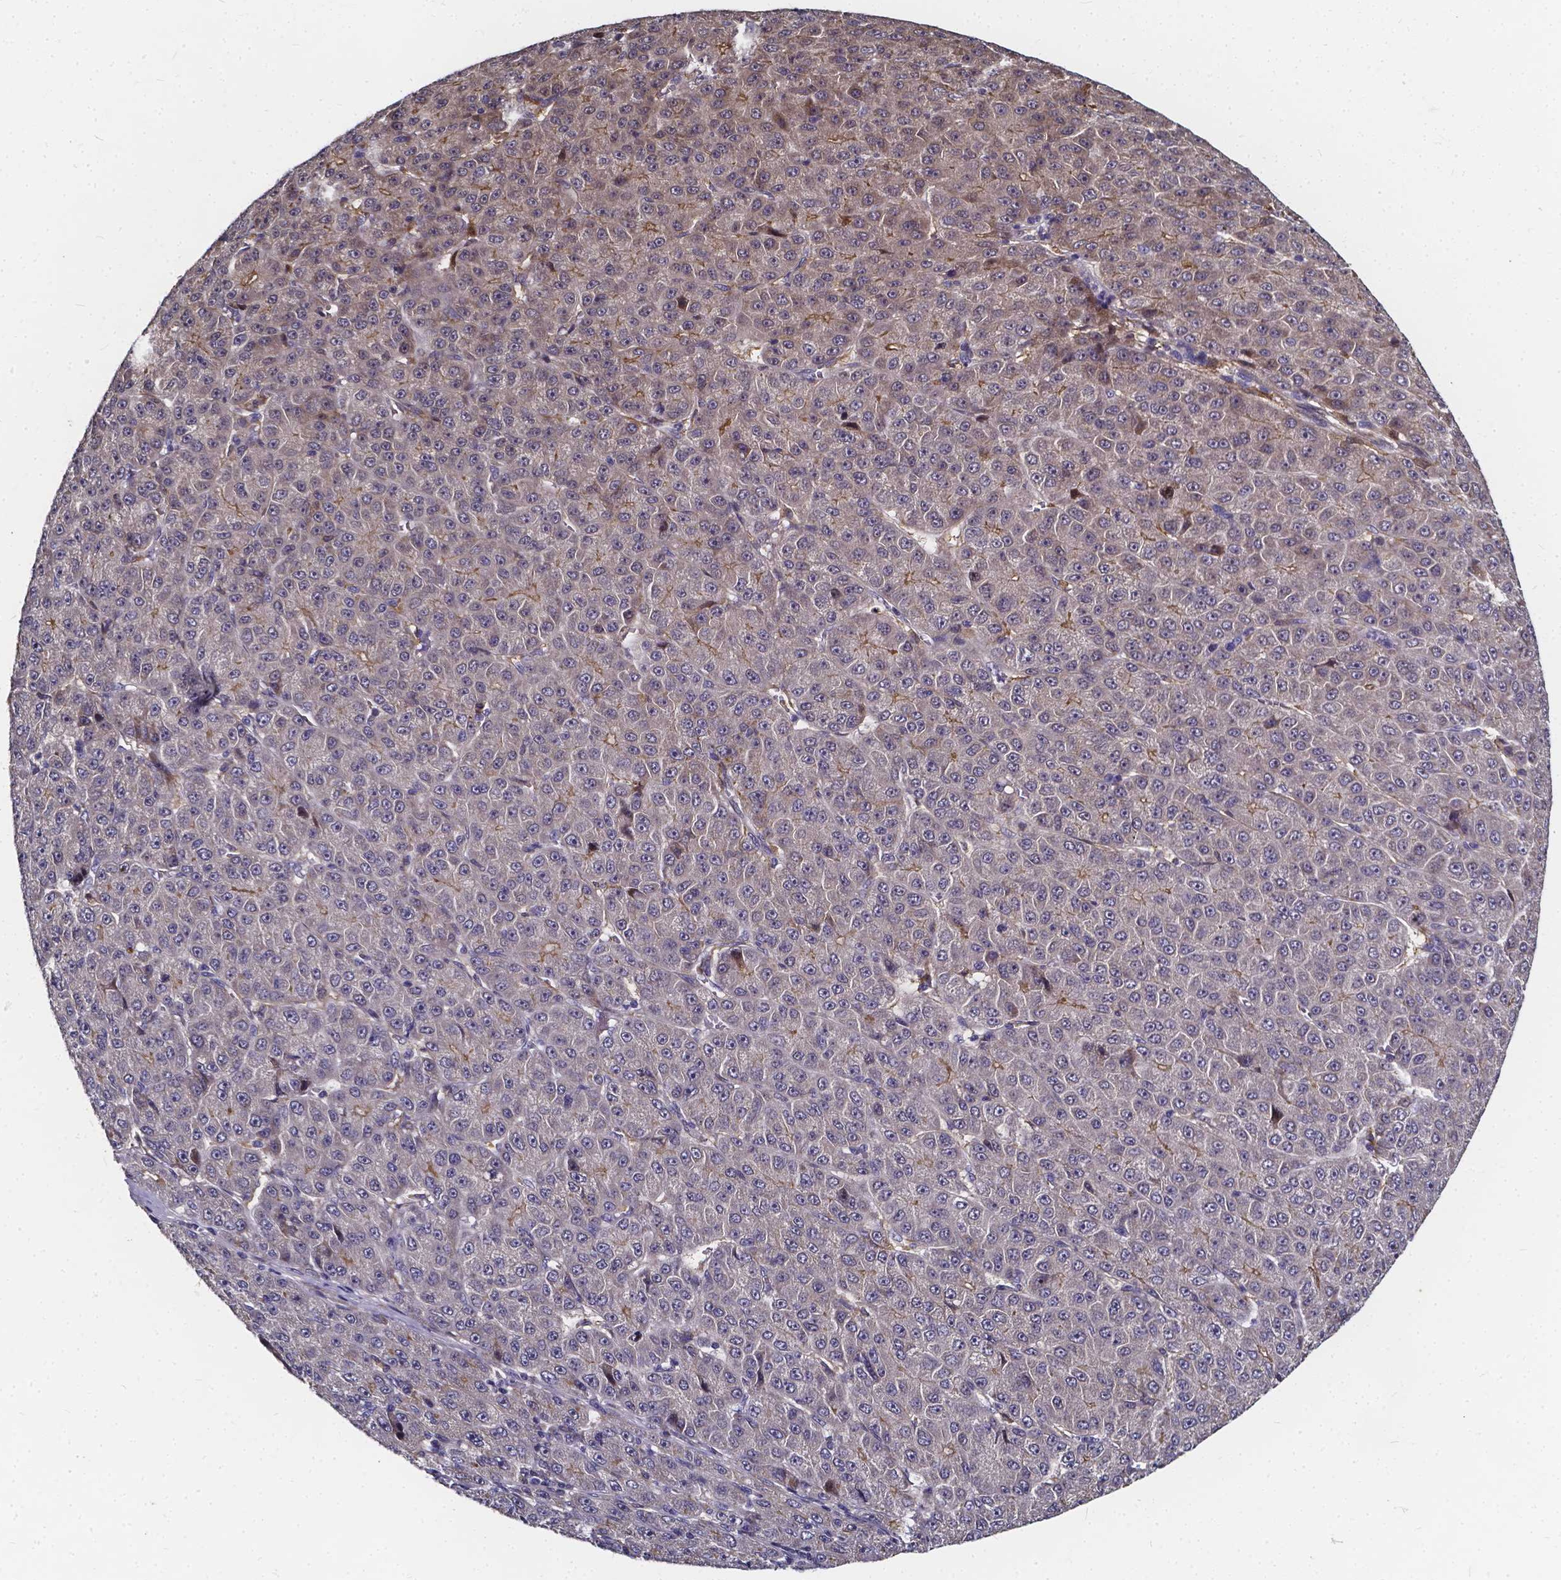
{"staining": {"intensity": "moderate", "quantity": "<25%", "location": "cytoplasmic/membranous"}, "tissue": "liver cancer", "cell_type": "Tumor cells", "image_type": "cancer", "snomed": [{"axis": "morphology", "description": "Carcinoma, Hepatocellular, NOS"}, {"axis": "topography", "description": "Liver"}], "caption": "IHC micrograph of neoplastic tissue: liver hepatocellular carcinoma stained using immunohistochemistry (IHC) reveals low levels of moderate protein expression localized specifically in the cytoplasmic/membranous of tumor cells, appearing as a cytoplasmic/membranous brown color.", "gene": "SOWAHA", "patient": {"sex": "male", "age": 67}}